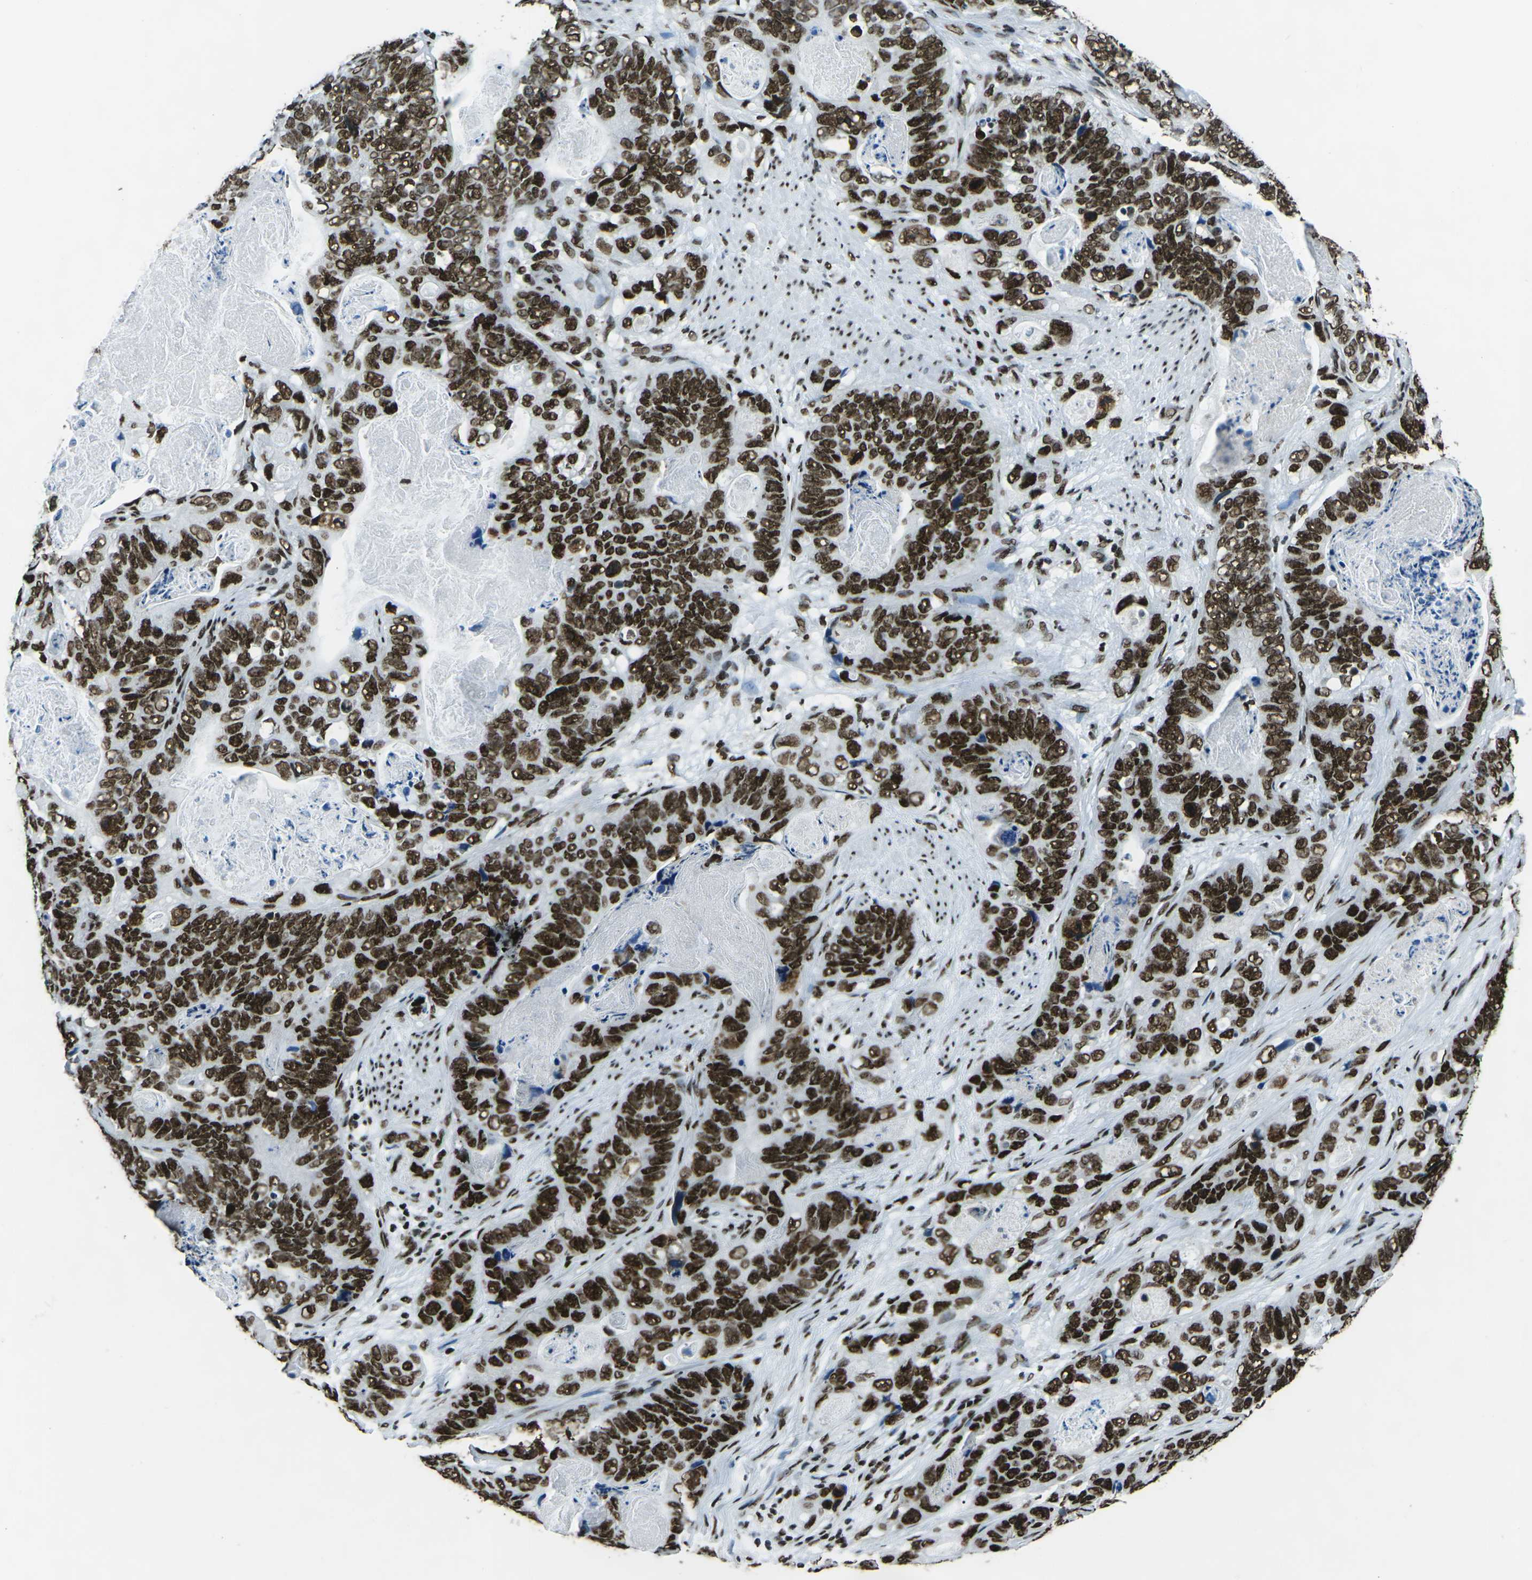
{"staining": {"intensity": "strong", "quantity": ">75%", "location": "nuclear"}, "tissue": "stomach cancer", "cell_type": "Tumor cells", "image_type": "cancer", "snomed": [{"axis": "morphology", "description": "Adenocarcinoma, NOS"}, {"axis": "topography", "description": "Stomach"}], "caption": "Adenocarcinoma (stomach) stained for a protein (brown) demonstrates strong nuclear positive expression in approximately >75% of tumor cells.", "gene": "HNRNPL", "patient": {"sex": "female", "age": 89}}